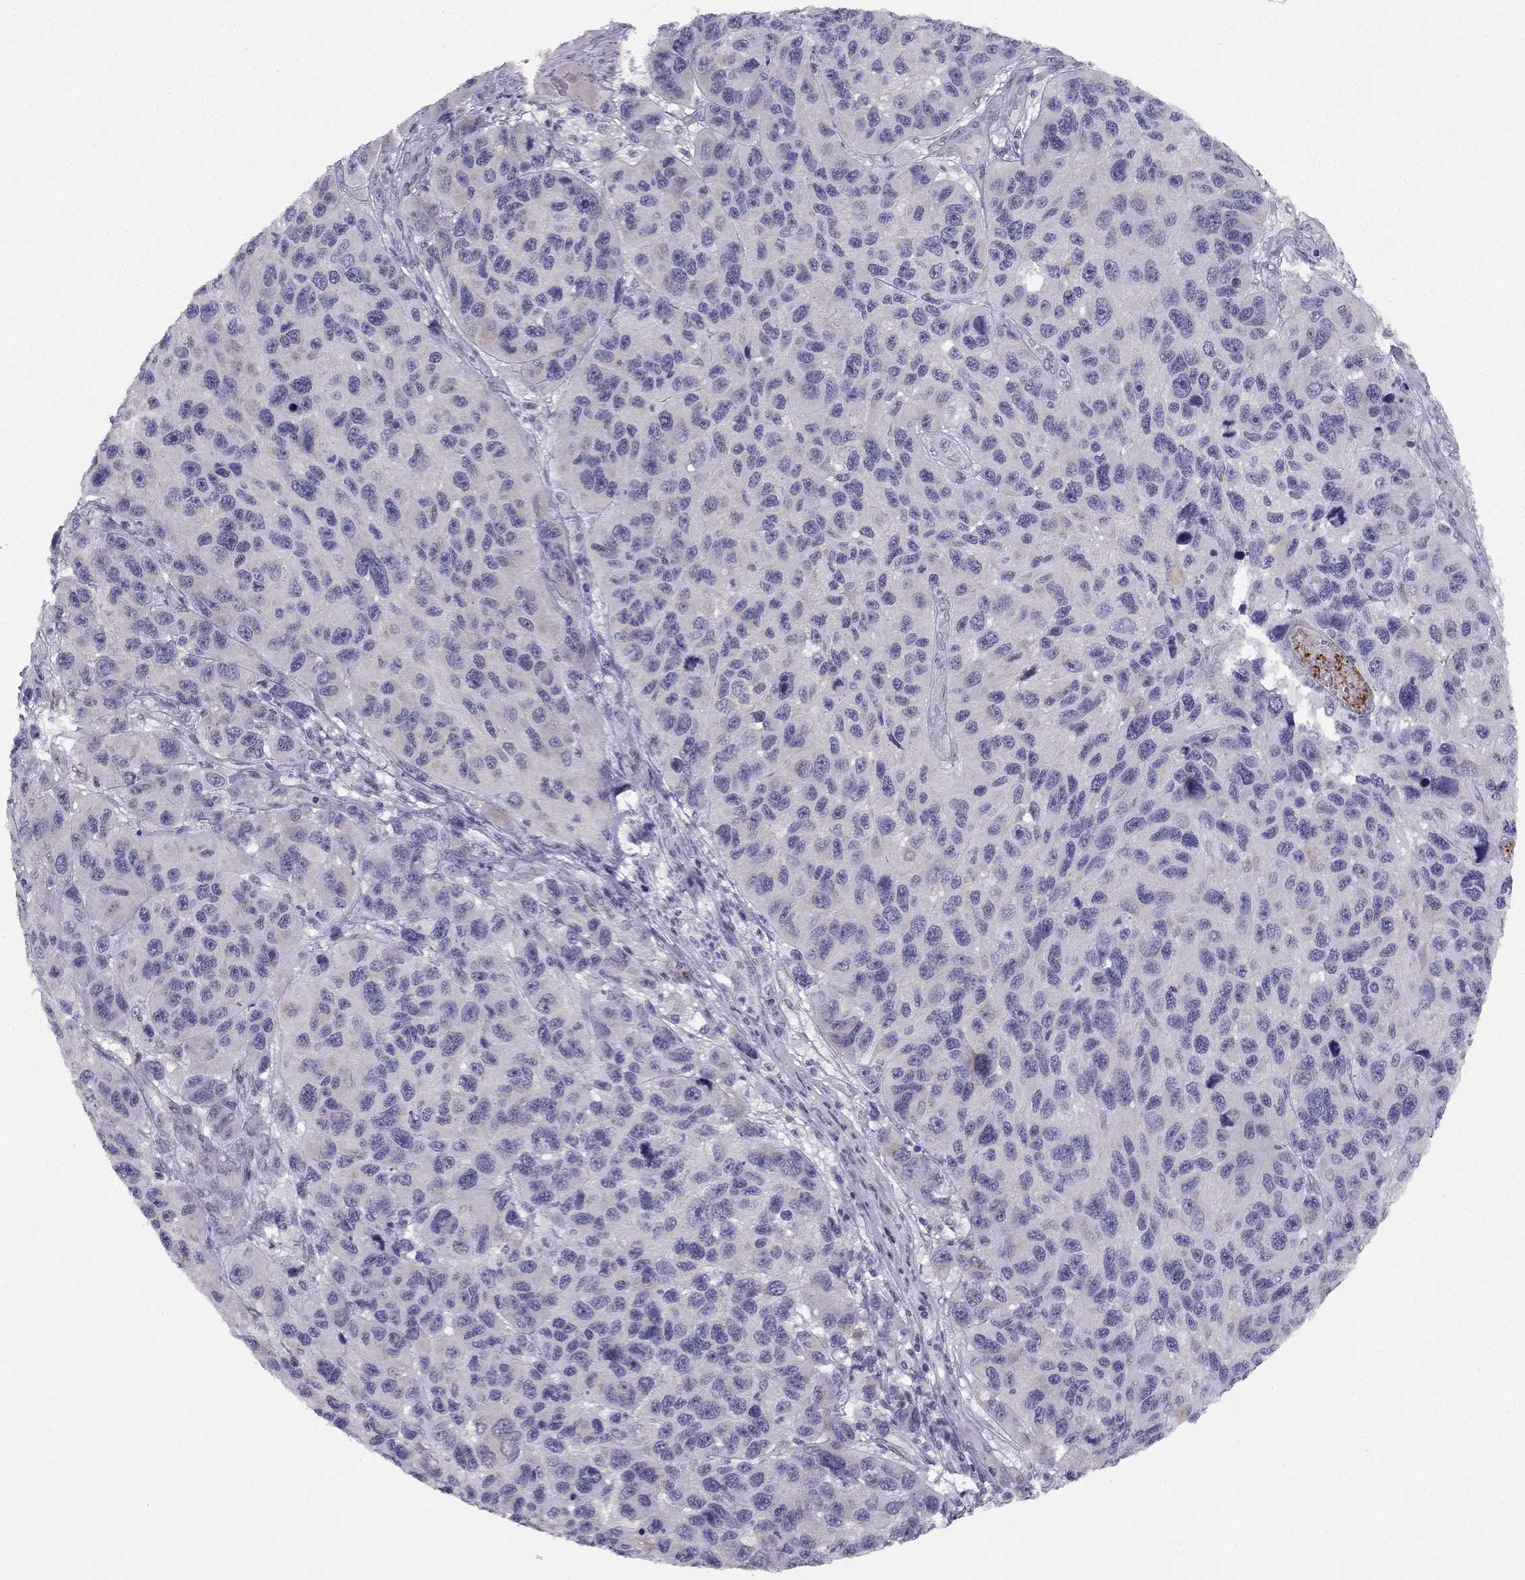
{"staining": {"intensity": "negative", "quantity": "none", "location": "none"}, "tissue": "melanoma", "cell_type": "Tumor cells", "image_type": "cancer", "snomed": [{"axis": "morphology", "description": "Malignant melanoma, NOS"}, {"axis": "topography", "description": "Skin"}], "caption": "Immunohistochemical staining of human melanoma exhibits no significant positivity in tumor cells.", "gene": "TRPS1", "patient": {"sex": "male", "age": 53}}